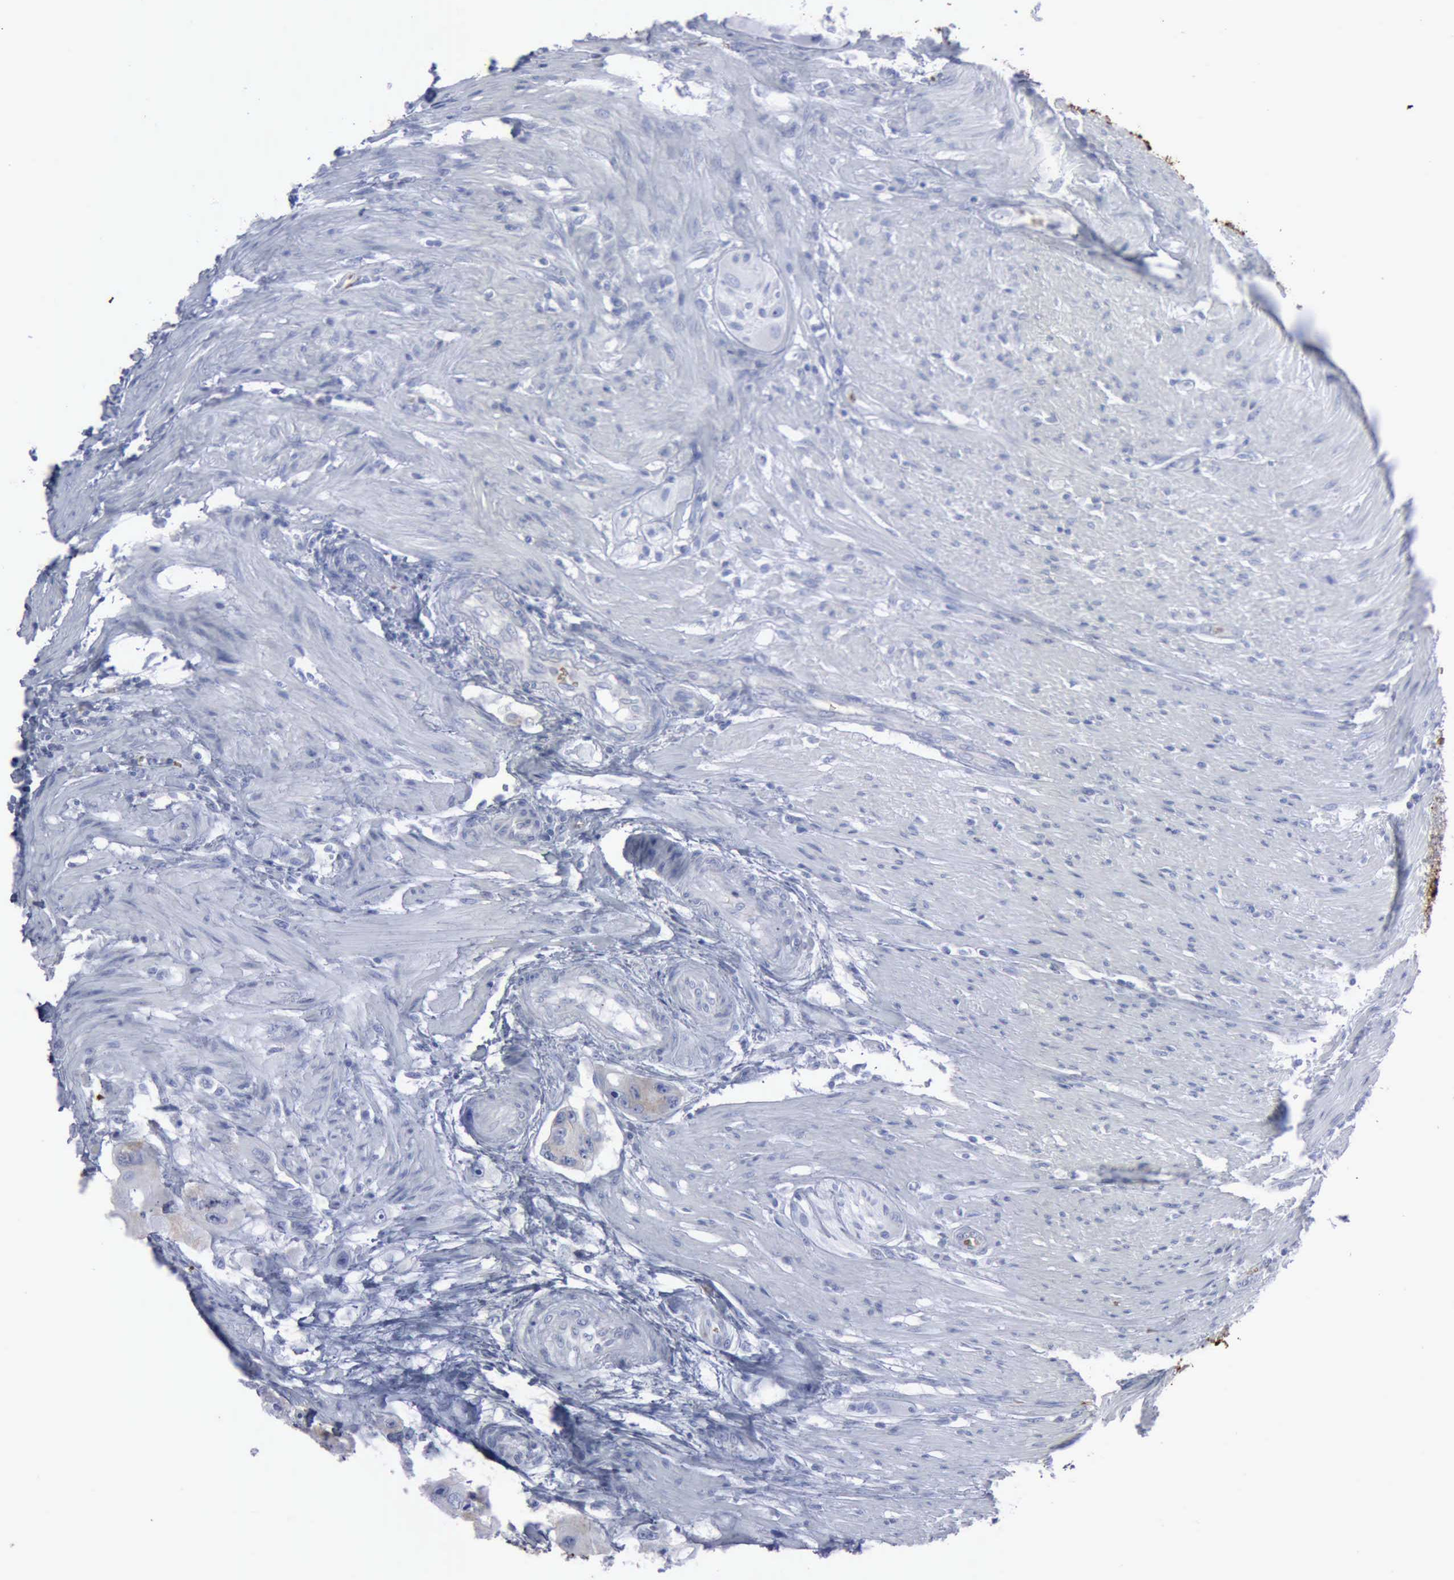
{"staining": {"intensity": "weak", "quantity": "<25%", "location": "cytoplasmic/membranous"}, "tissue": "colorectal cancer", "cell_type": "Tumor cells", "image_type": "cancer", "snomed": [{"axis": "morphology", "description": "Adenocarcinoma, NOS"}, {"axis": "topography", "description": "Colon"}], "caption": "This is a photomicrograph of immunohistochemistry staining of colorectal cancer, which shows no positivity in tumor cells. (Immunohistochemistry, brightfield microscopy, high magnification).", "gene": "TGFB1", "patient": {"sex": "female", "age": 46}}